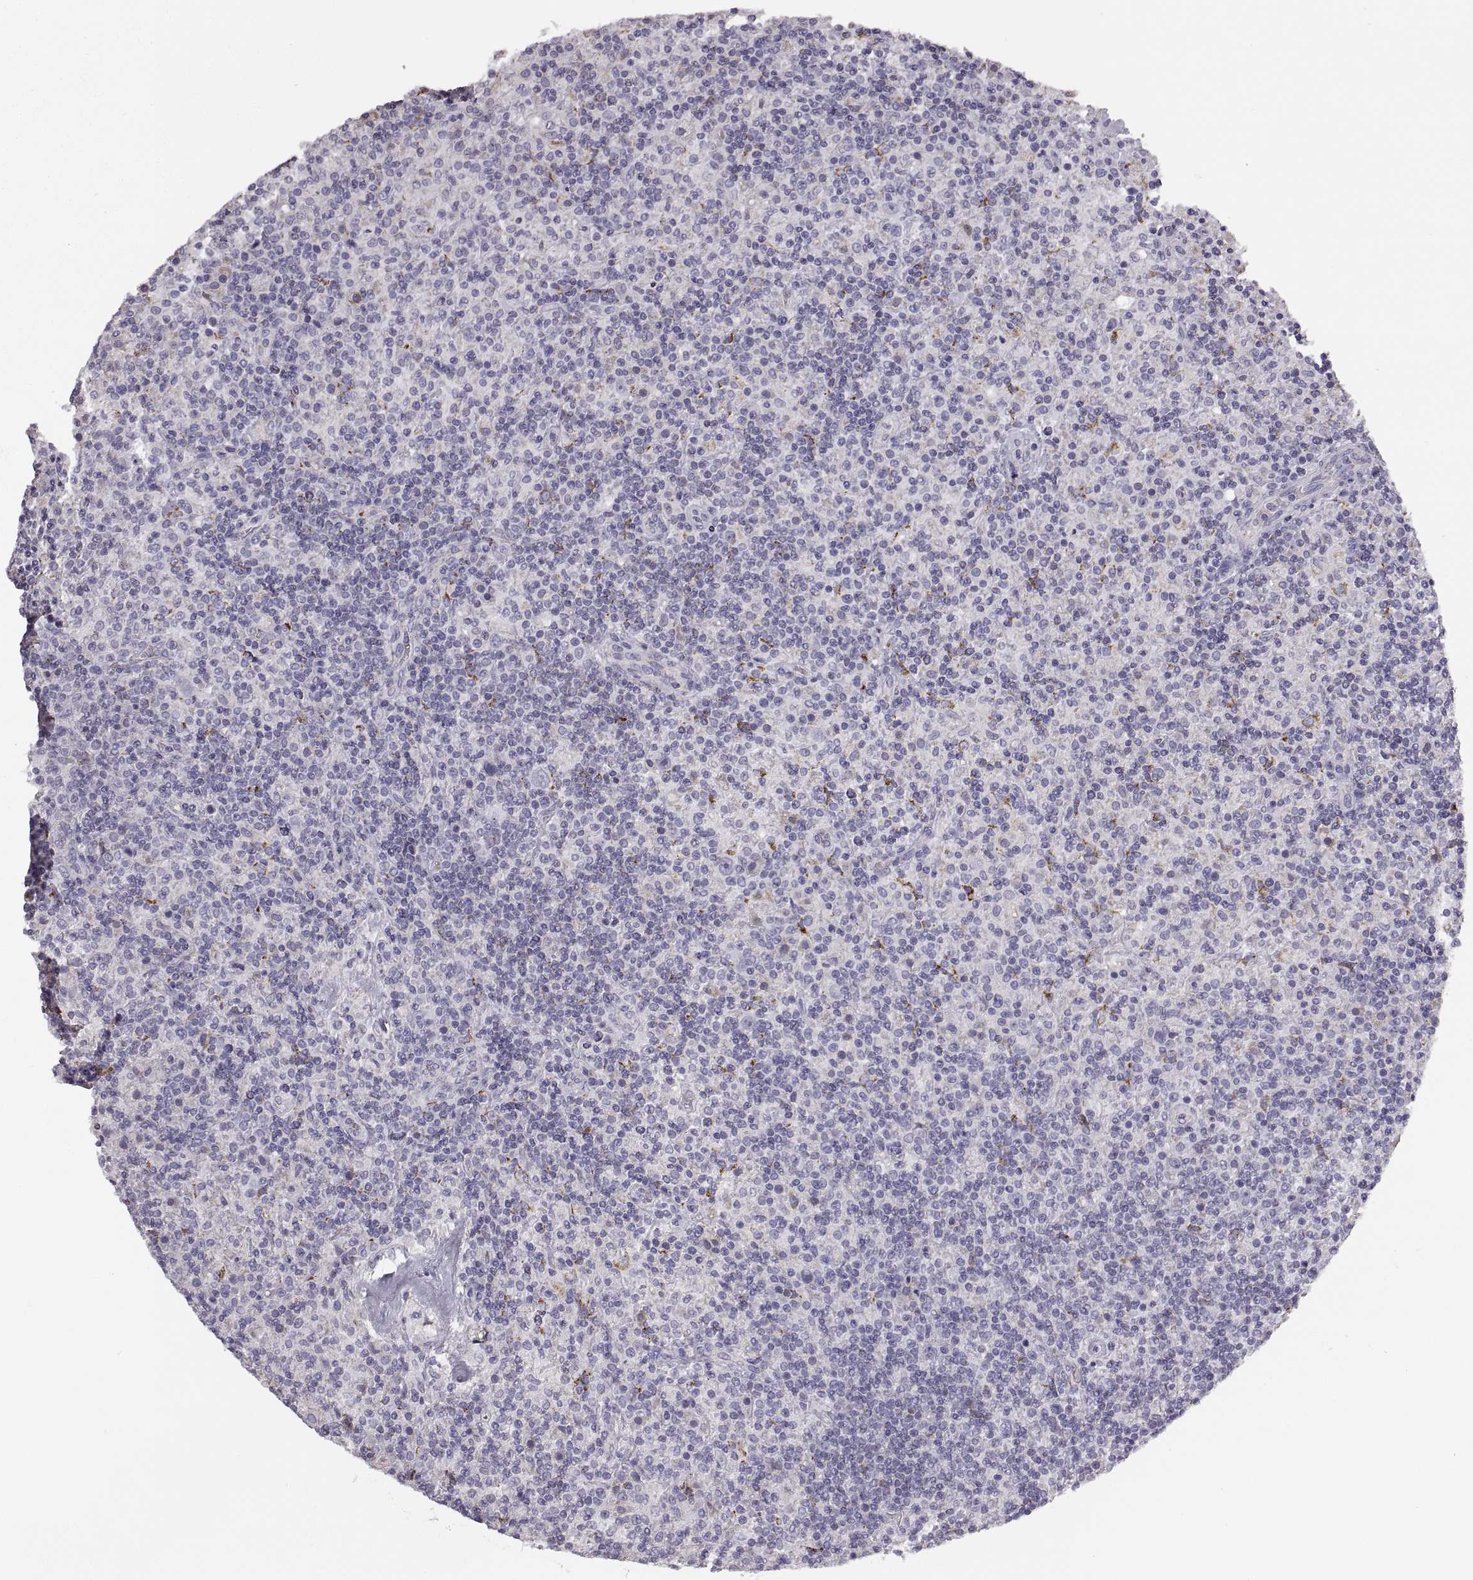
{"staining": {"intensity": "negative", "quantity": "none", "location": "none"}, "tissue": "lymphoma", "cell_type": "Tumor cells", "image_type": "cancer", "snomed": [{"axis": "morphology", "description": "Hodgkin's disease, NOS"}, {"axis": "topography", "description": "Lymph node"}], "caption": "Immunohistochemistry (IHC) photomicrograph of neoplastic tissue: human Hodgkin's disease stained with DAB displays no significant protein staining in tumor cells.", "gene": "RDH13", "patient": {"sex": "male", "age": 70}}